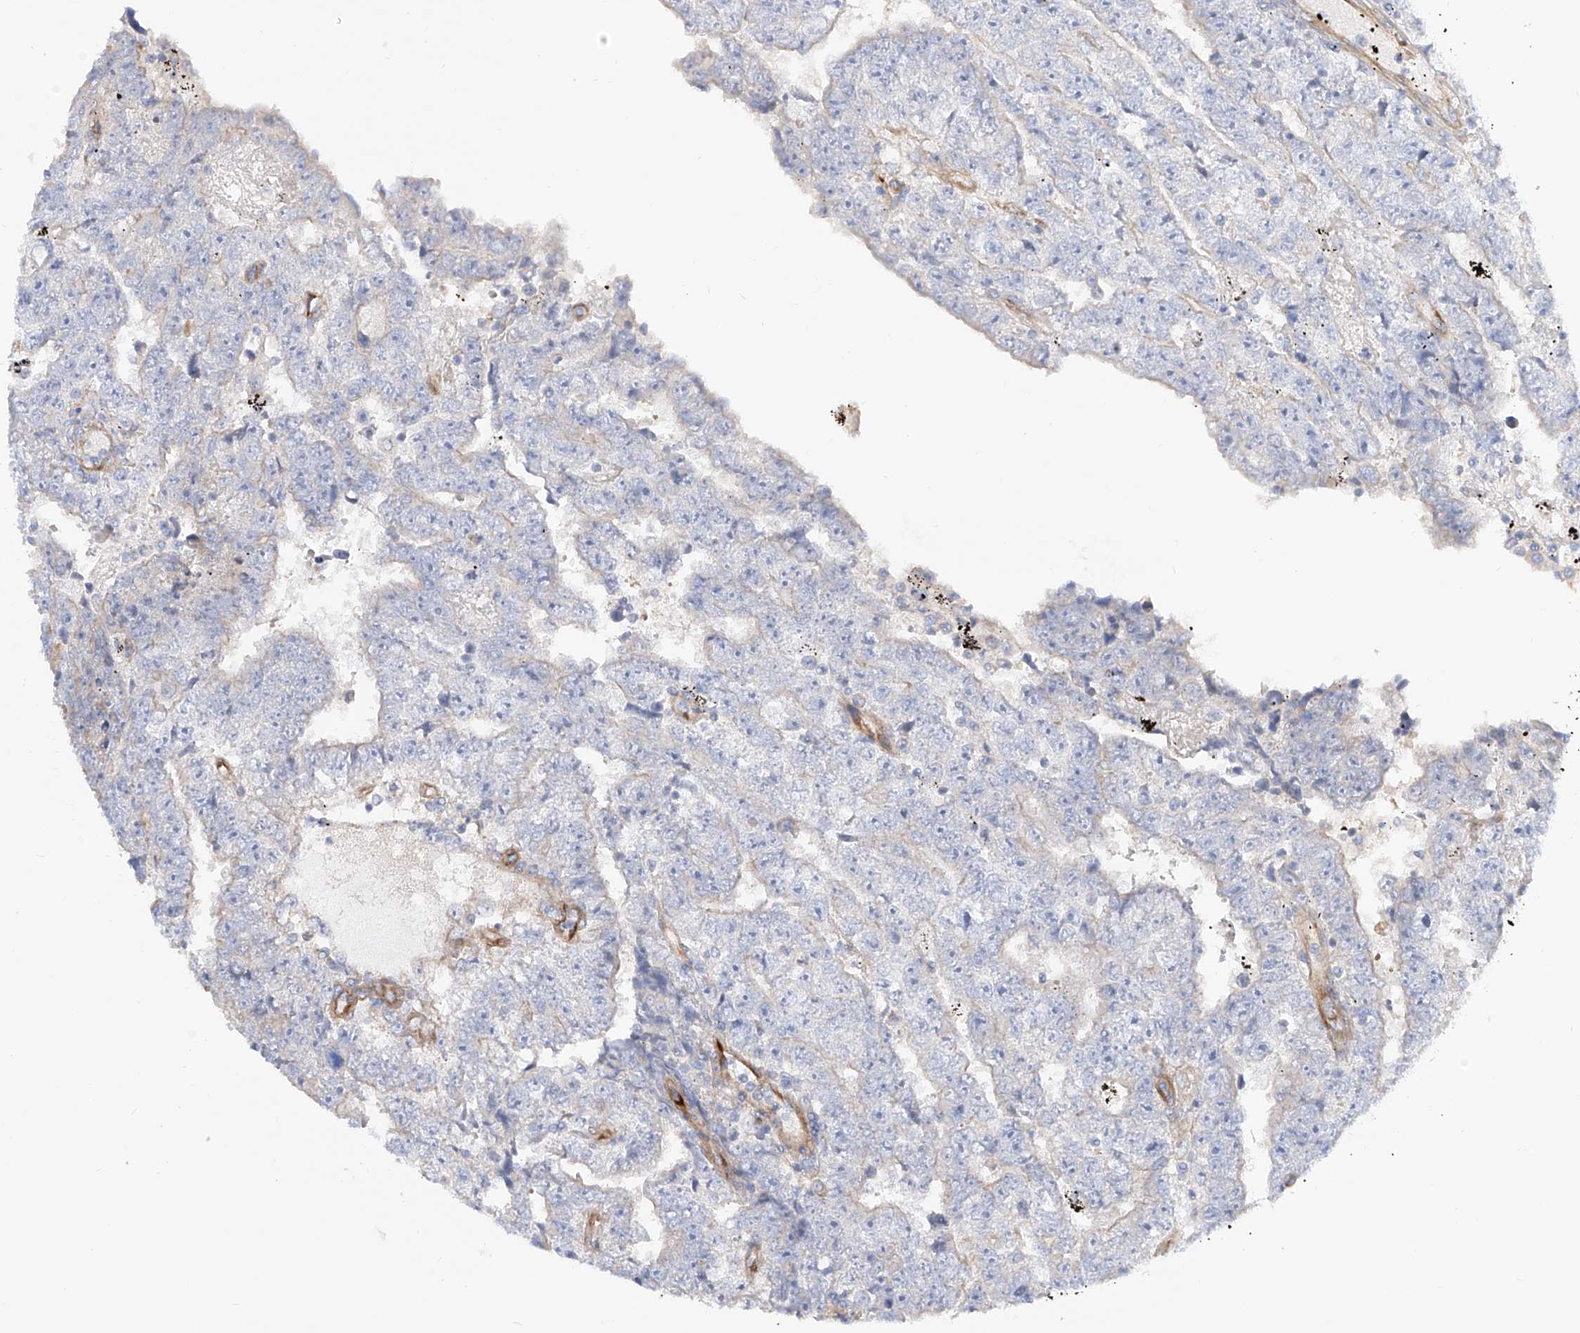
{"staining": {"intensity": "negative", "quantity": "none", "location": "none"}, "tissue": "testis cancer", "cell_type": "Tumor cells", "image_type": "cancer", "snomed": [{"axis": "morphology", "description": "Carcinoma, Embryonal, NOS"}, {"axis": "topography", "description": "Testis"}], "caption": "The micrograph displays no significant positivity in tumor cells of testis cancer (embryonal carcinoma).", "gene": "LCA5", "patient": {"sex": "male", "age": 25}}